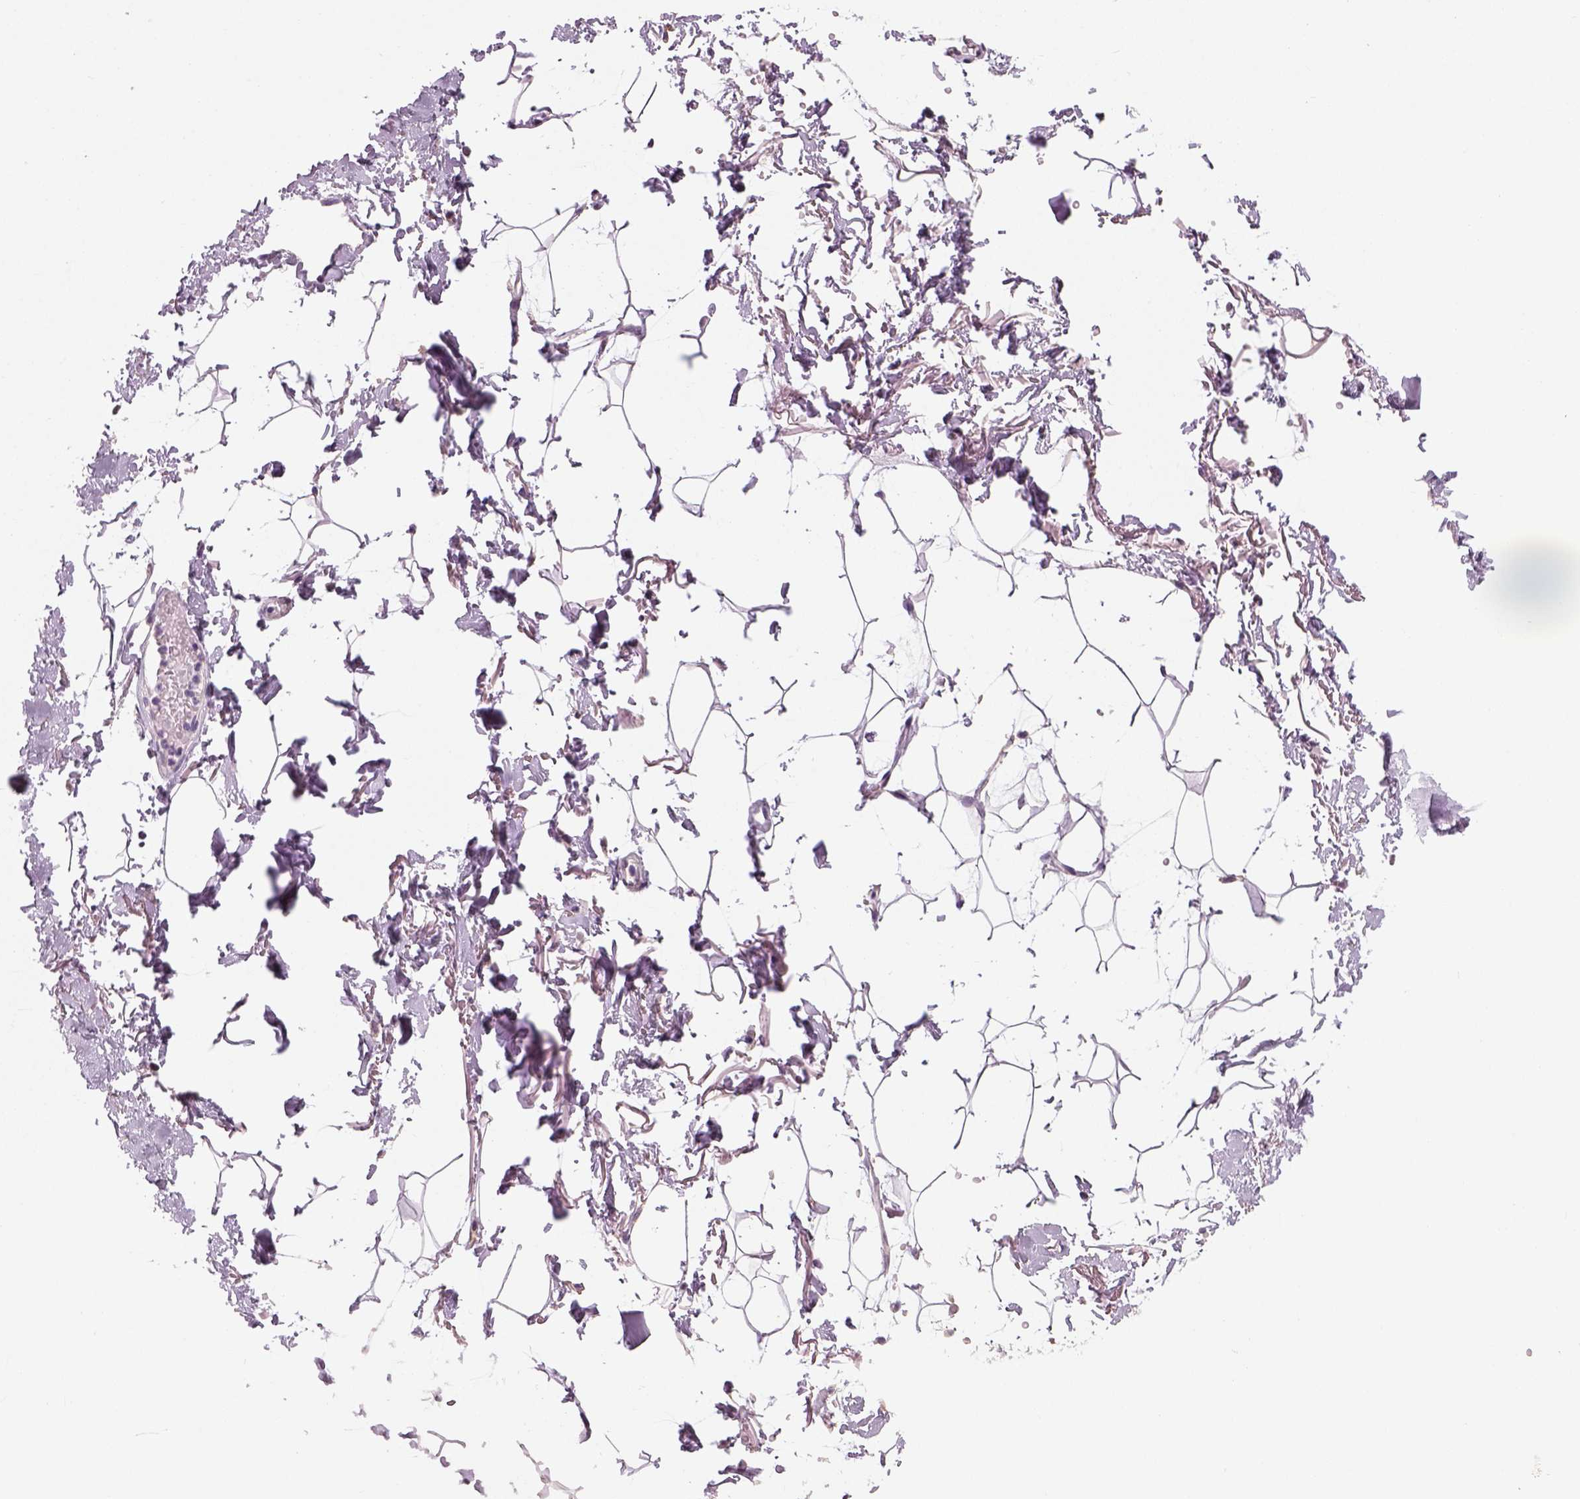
{"staining": {"intensity": "negative", "quantity": "none", "location": "none"}, "tissue": "adipose tissue", "cell_type": "Adipocytes", "image_type": "normal", "snomed": [{"axis": "morphology", "description": "Normal tissue, NOS"}, {"axis": "topography", "description": "Anal"}, {"axis": "topography", "description": "Peripheral nerve tissue"}], "caption": "IHC micrograph of normal adipose tissue: human adipose tissue stained with DAB (3,3'-diaminobenzidine) reveals no significant protein staining in adipocytes. (Immunohistochemistry (ihc), brightfield microscopy, high magnification).", "gene": "ELOVL3", "patient": {"sex": "male", "age": 78}}